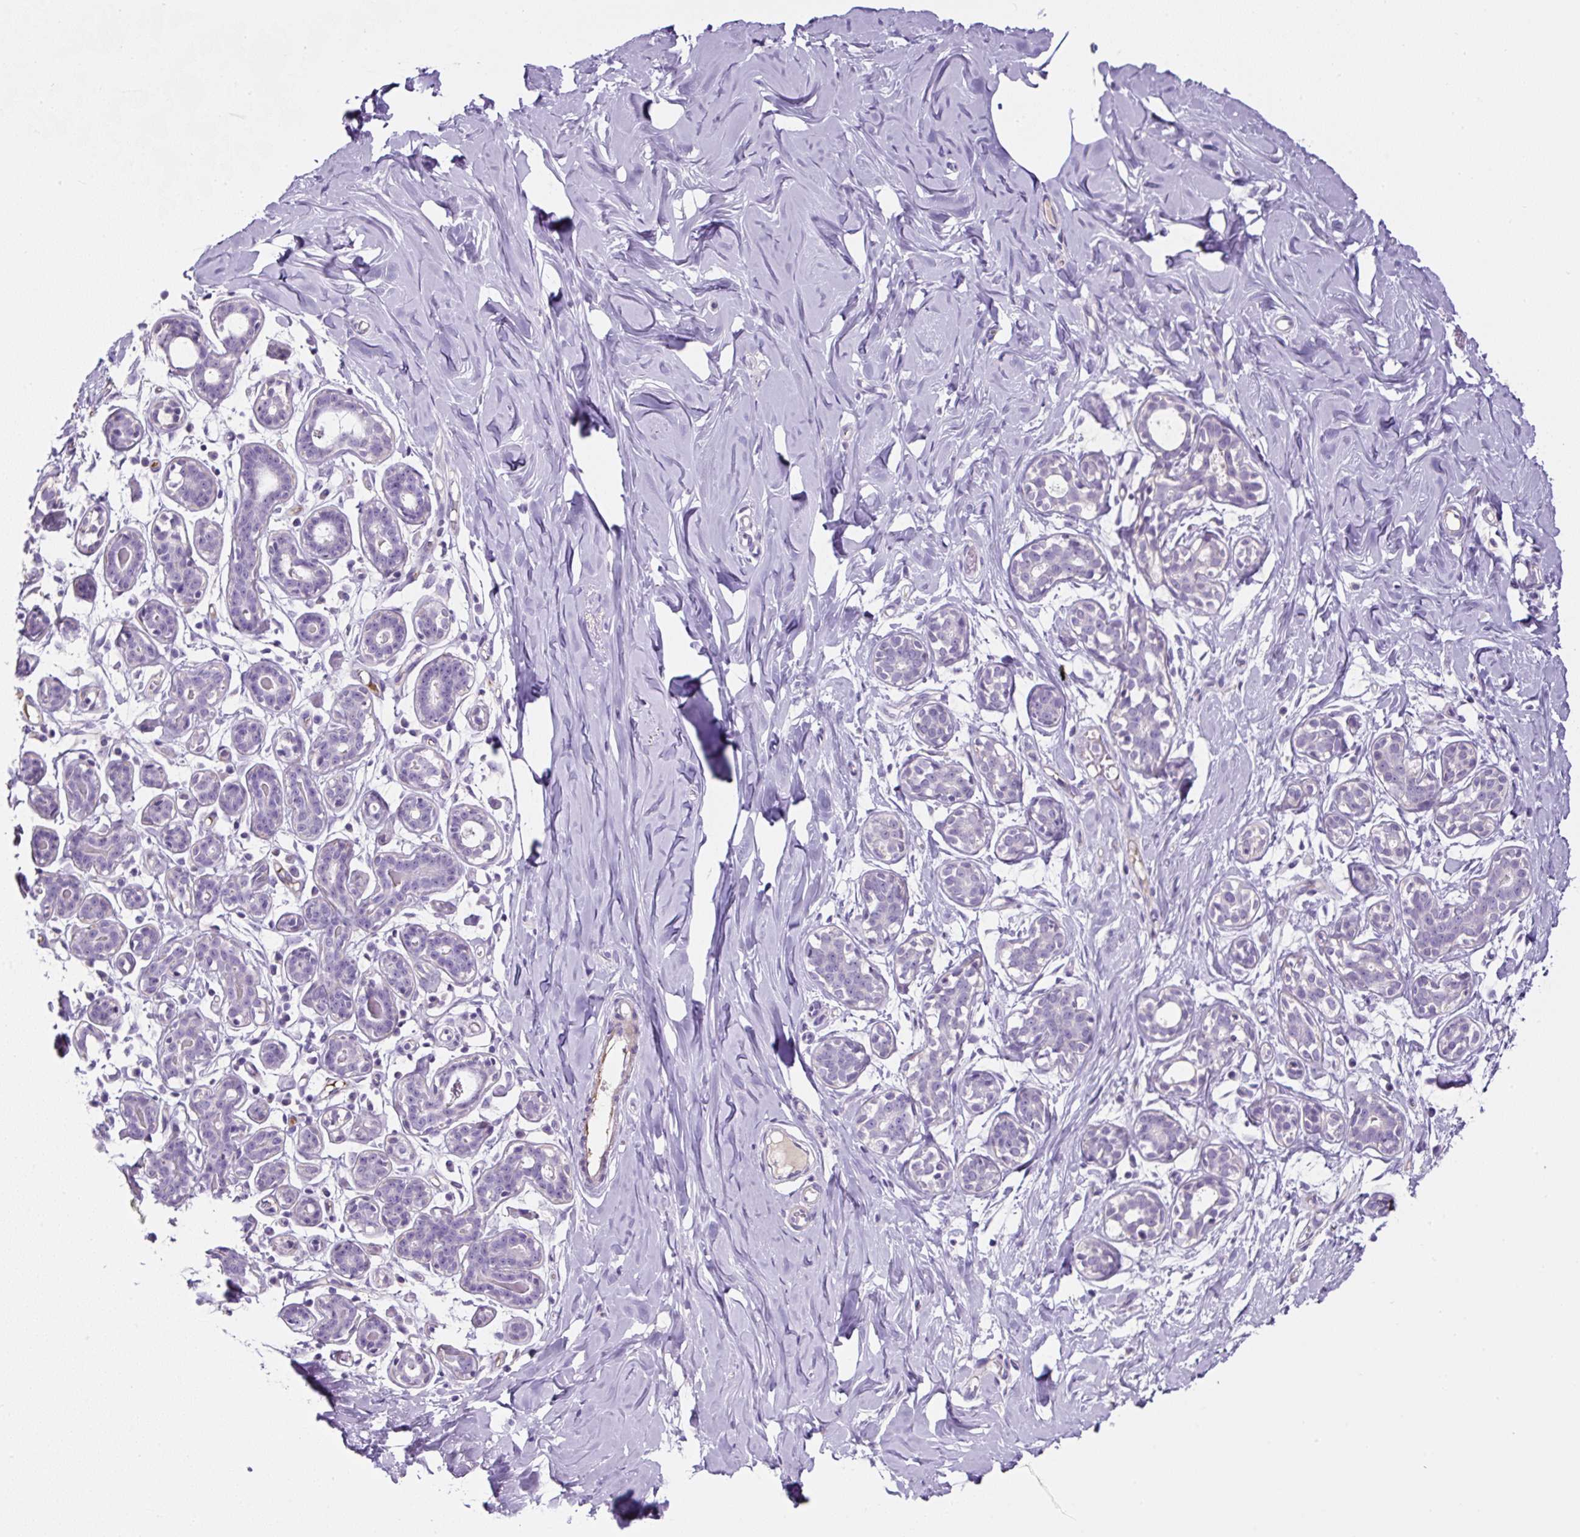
{"staining": {"intensity": "negative", "quantity": "none", "location": "none"}, "tissue": "breast", "cell_type": "Adipocytes", "image_type": "normal", "snomed": [{"axis": "morphology", "description": "Normal tissue, NOS"}, {"axis": "topography", "description": "Breast"}], "caption": "This is a photomicrograph of IHC staining of benign breast, which shows no expression in adipocytes. (Stains: DAB IHC with hematoxylin counter stain, Microscopy: brightfield microscopy at high magnification).", "gene": "OR14A2", "patient": {"sex": "female", "age": 27}}